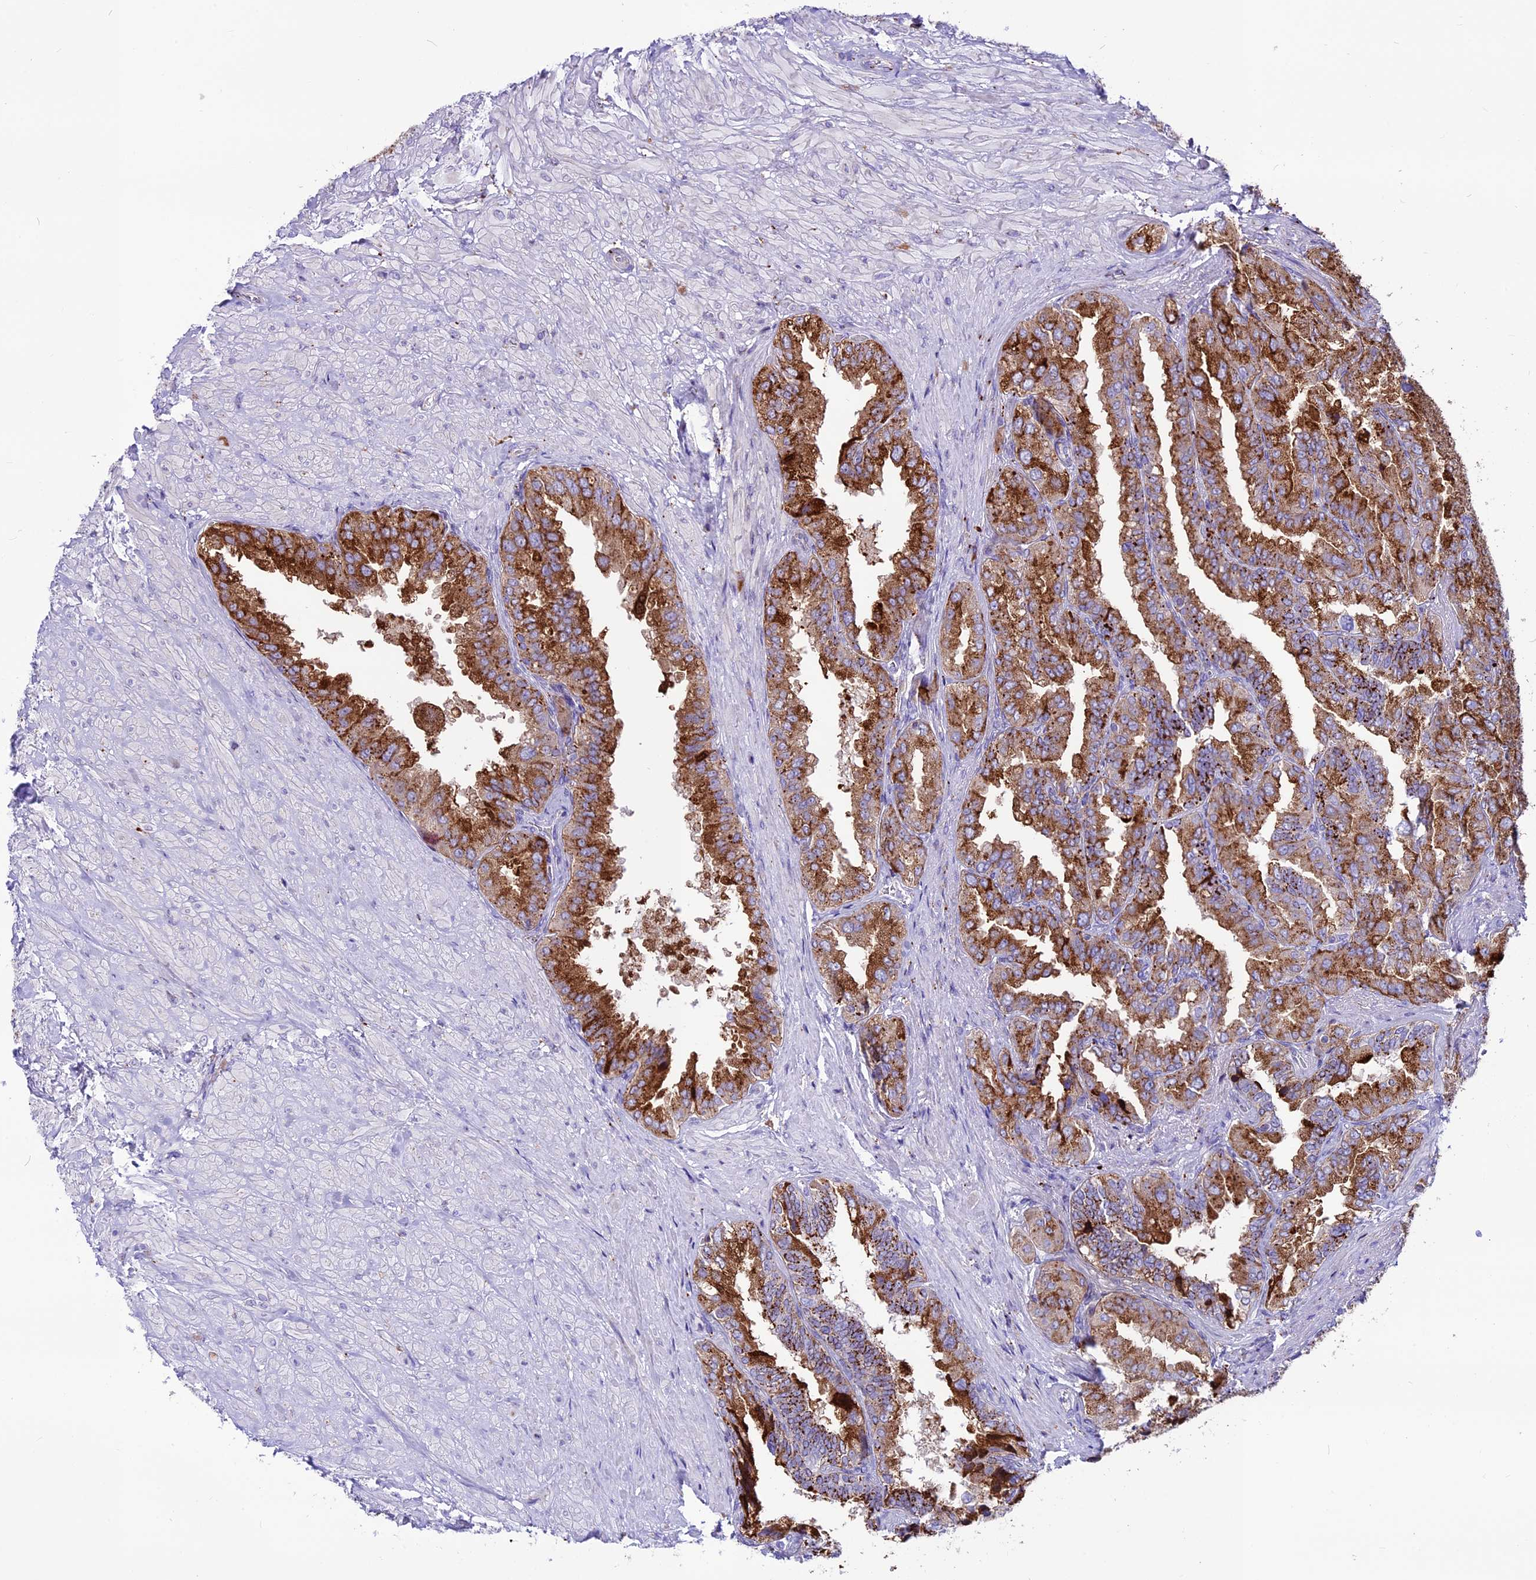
{"staining": {"intensity": "strong", "quantity": ">75%", "location": "cytoplasmic/membranous"}, "tissue": "seminal vesicle", "cell_type": "Glandular cells", "image_type": "normal", "snomed": [{"axis": "morphology", "description": "Normal tissue, NOS"}, {"axis": "topography", "description": "Seminal veicle"}, {"axis": "topography", "description": "Peripheral nerve tissue"}], "caption": "The image demonstrates staining of unremarkable seminal vesicle, revealing strong cytoplasmic/membranous protein positivity (brown color) within glandular cells.", "gene": "THRSP", "patient": {"sex": "male", "age": 63}}